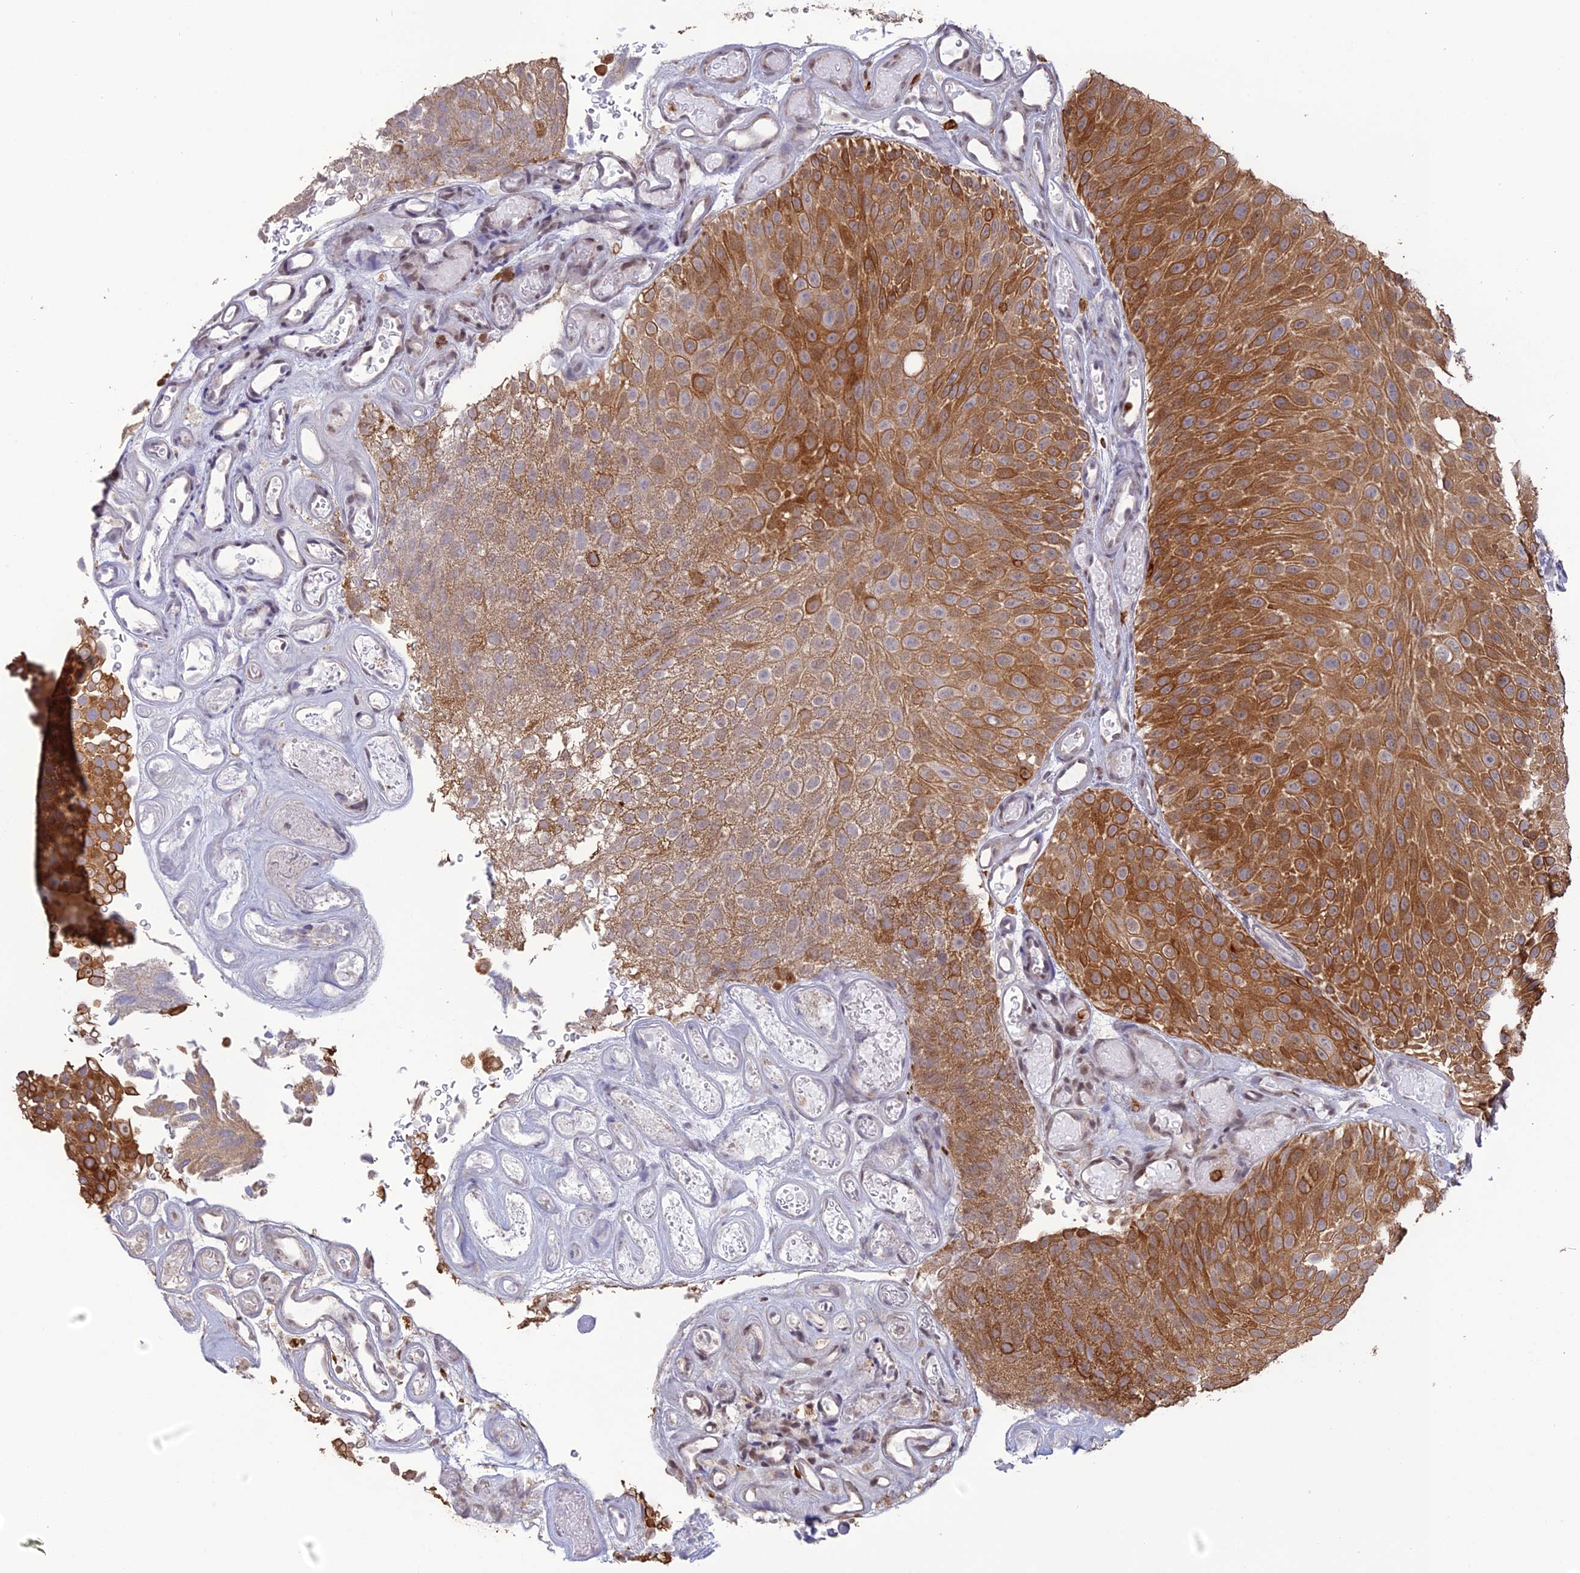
{"staining": {"intensity": "moderate", "quantity": ">75%", "location": "cytoplasmic/membranous"}, "tissue": "urothelial cancer", "cell_type": "Tumor cells", "image_type": "cancer", "snomed": [{"axis": "morphology", "description": "Urothelial carcinoma, Low grade"}, {"axis": "topography", "description": "Urinary bladder"}], "caption": "Tumor cells show medium levels of moderate cytoplasmic/membranous expression in about >75% of cells in human urothelial cancer.", "gene": "APOBR", "patient": {"sex": "male", "age": 78}}